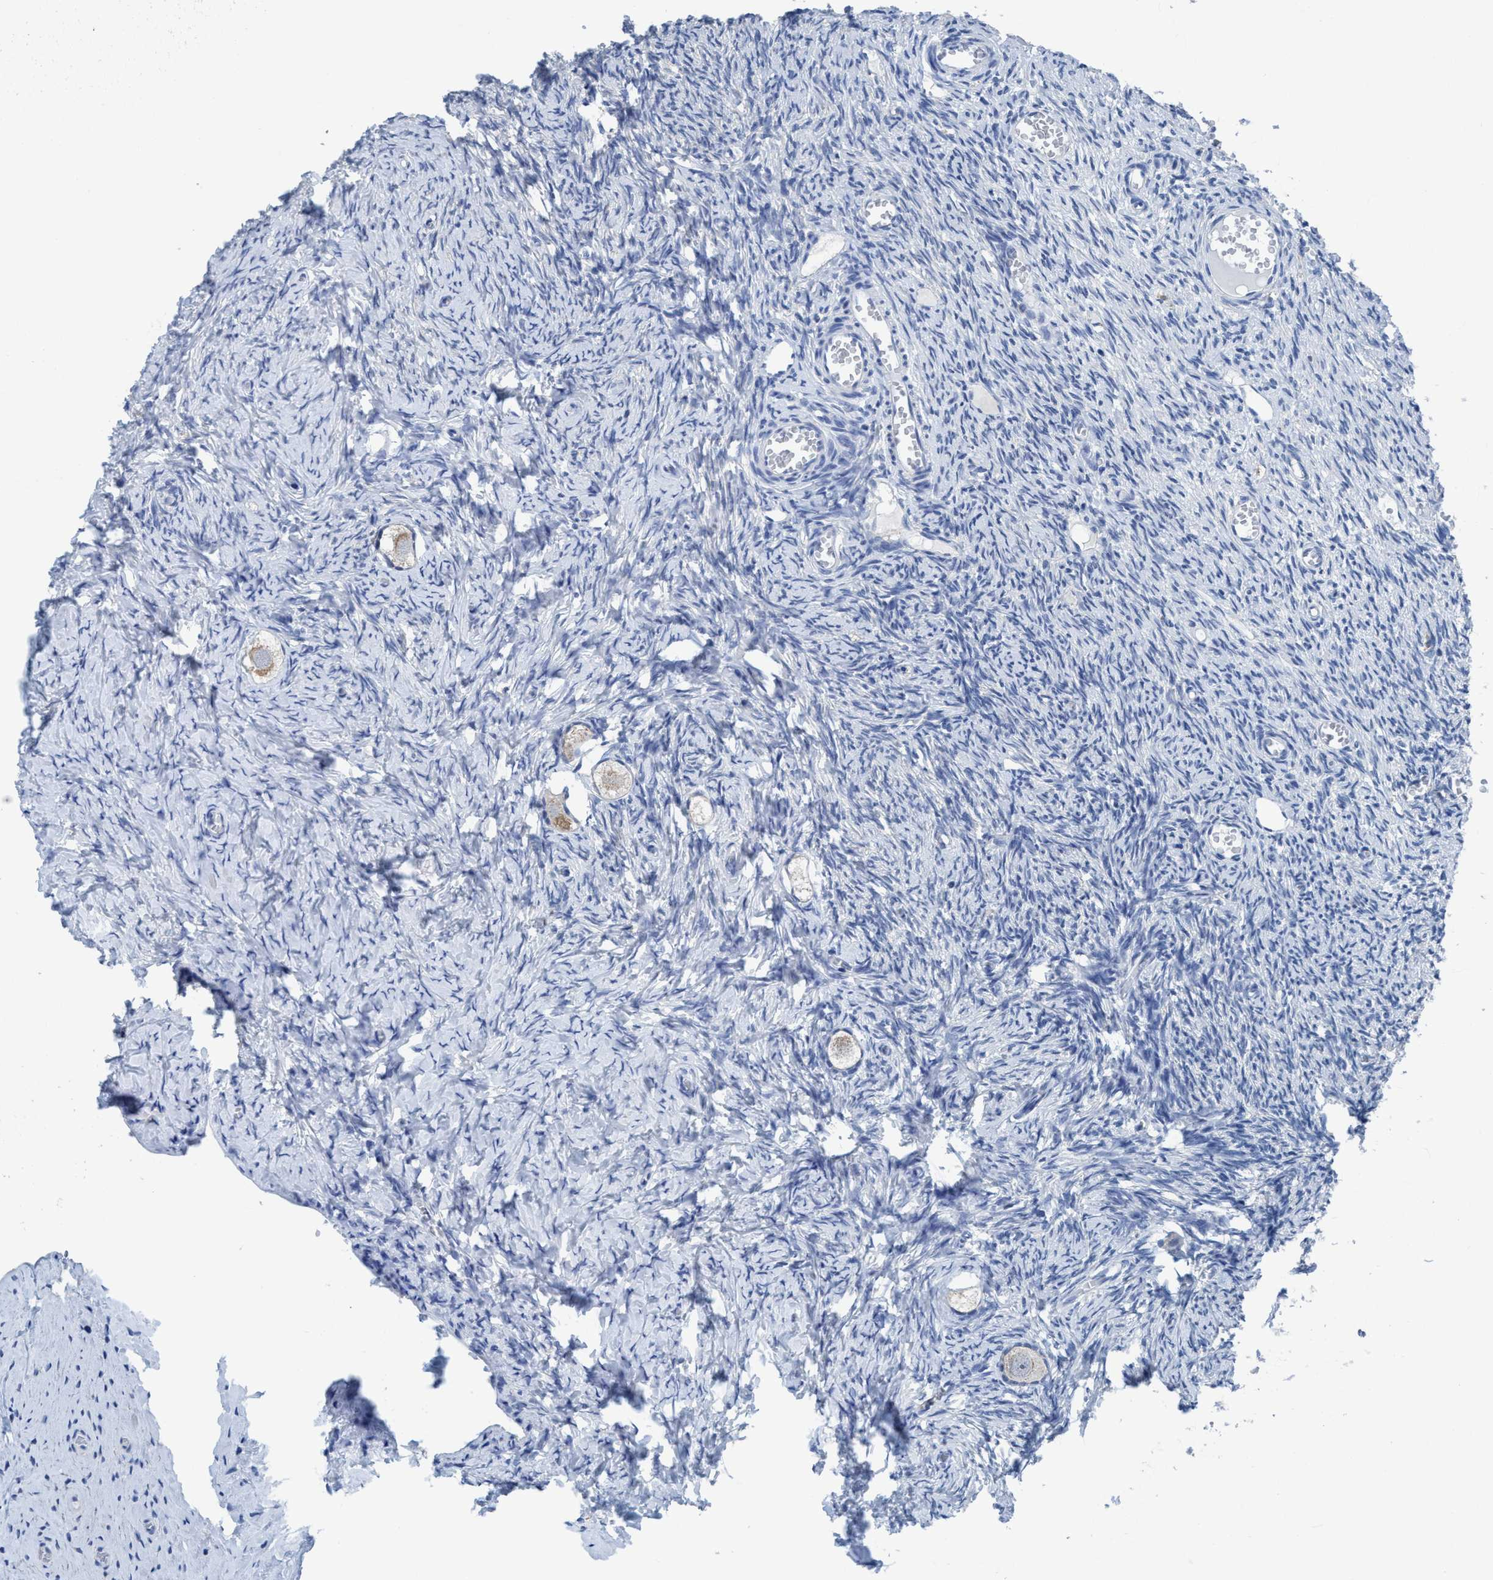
{"staining": {"intensity": "weak", "quantity": "<25%", "location": "cytoplasmic/membranous"}, "tissue": "ovary", "cell_type": "Follicle cells", "image_type": "normal", "snomed": [{"axis": "morphology", "description": "Normal tissue, NOS"}, {"axis": "topography", "description": "Ovary"}], "caption": "DAB (3,3'-diaminobenzidine) immunohistochemical staining of normal ovary shows no significant expression in follicle cells.", "gene": "DNAI1", "patient": {"sex": "female", "age": 27}}